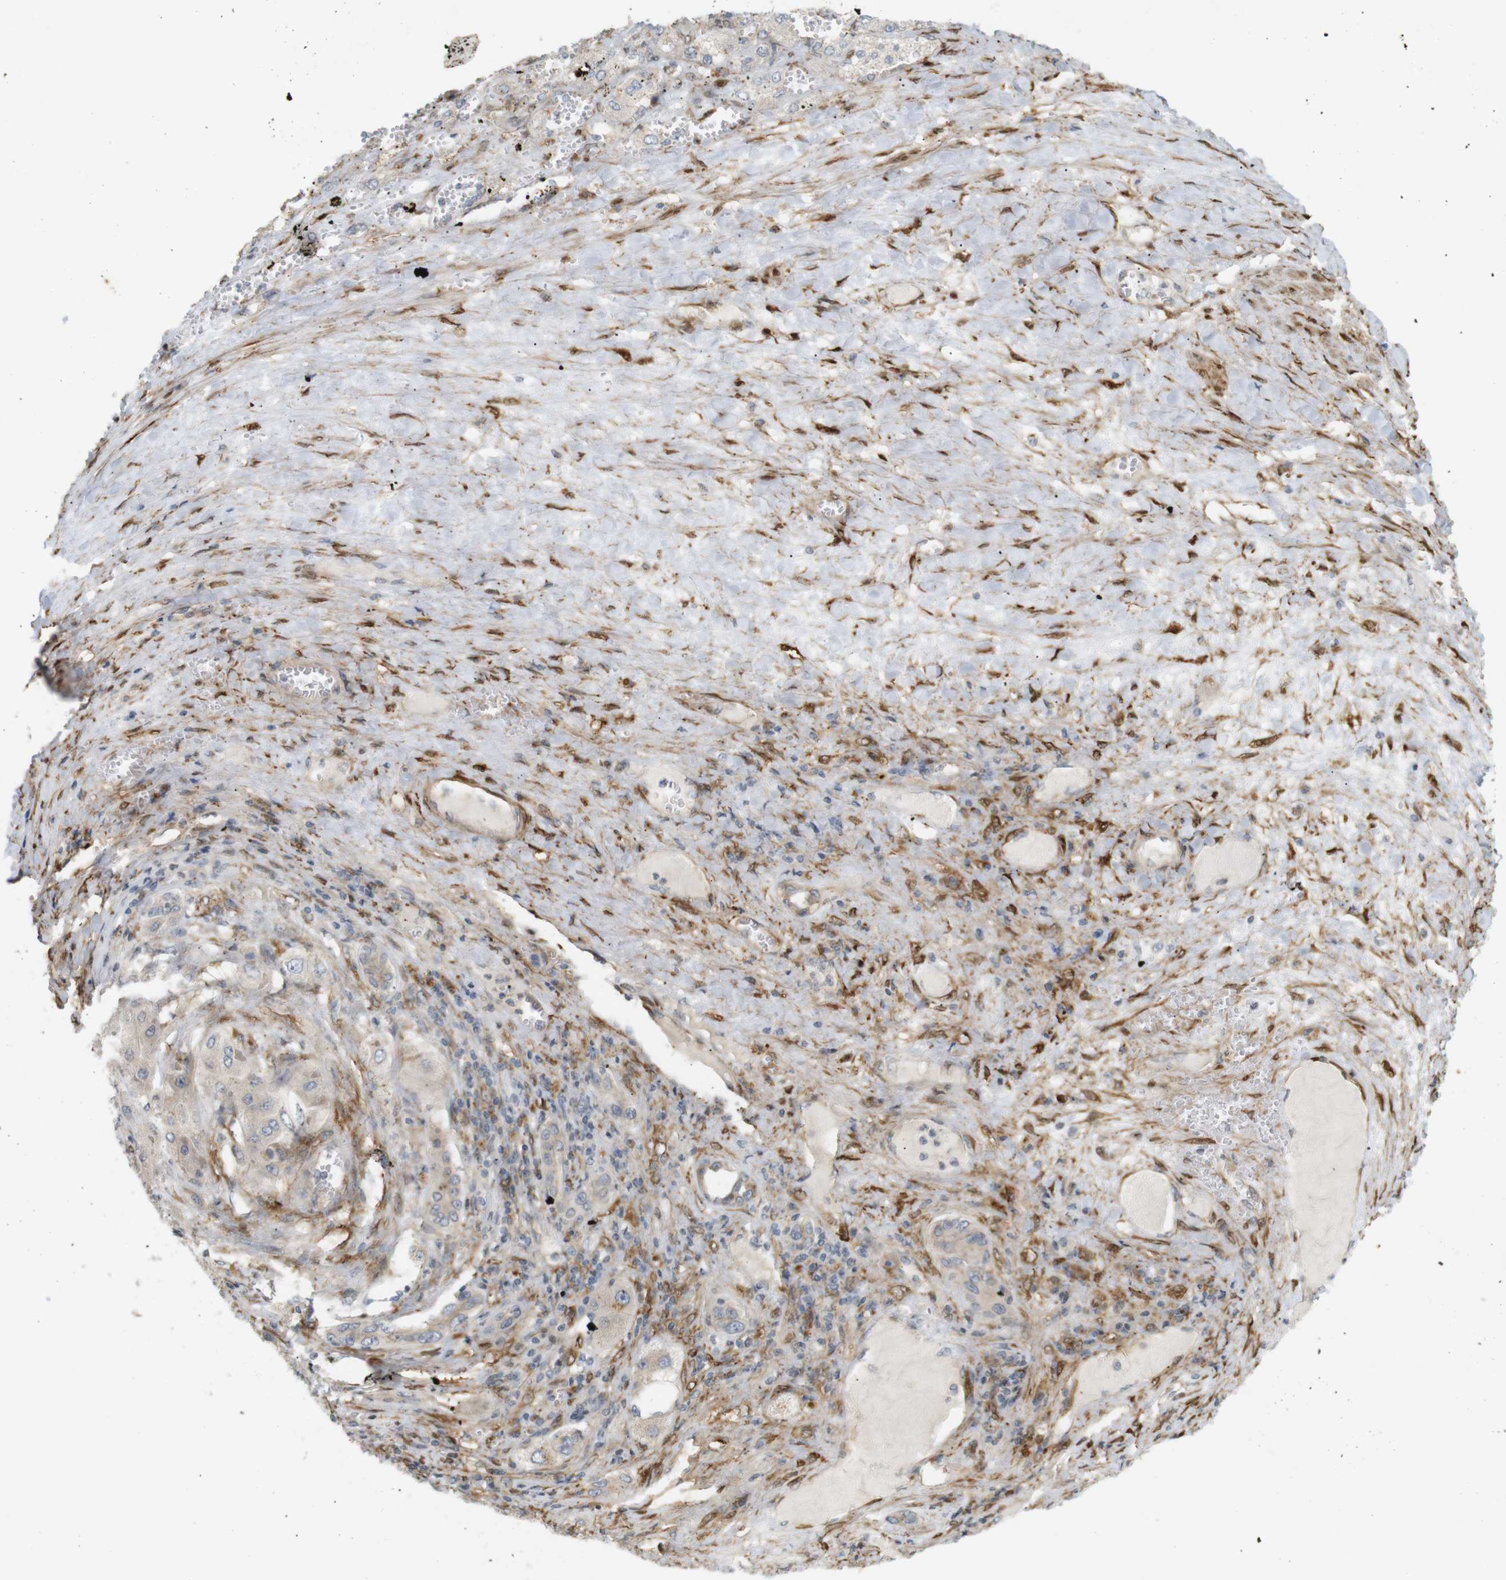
{"staining": {"intensity": "negative", "quantity": "none", "location": "none"}, "tissue": "liver cancer", "cell_type": "Tumor cells", "image_type": "cancer", "snomed": [{"axis": "morphology", "description": "Carcinoma, Hepatocellular, NOS"}, {"axis": "topography", "description": "Liver"}], "caption": "Human hepatocellular carcinoma (liver) stained for a protein using immunohistochemistry (IHC) demonstrates no expression in tumor cells.", "gene": "PPP1R14A", "patient": {"sex": "female", "age": 73}}